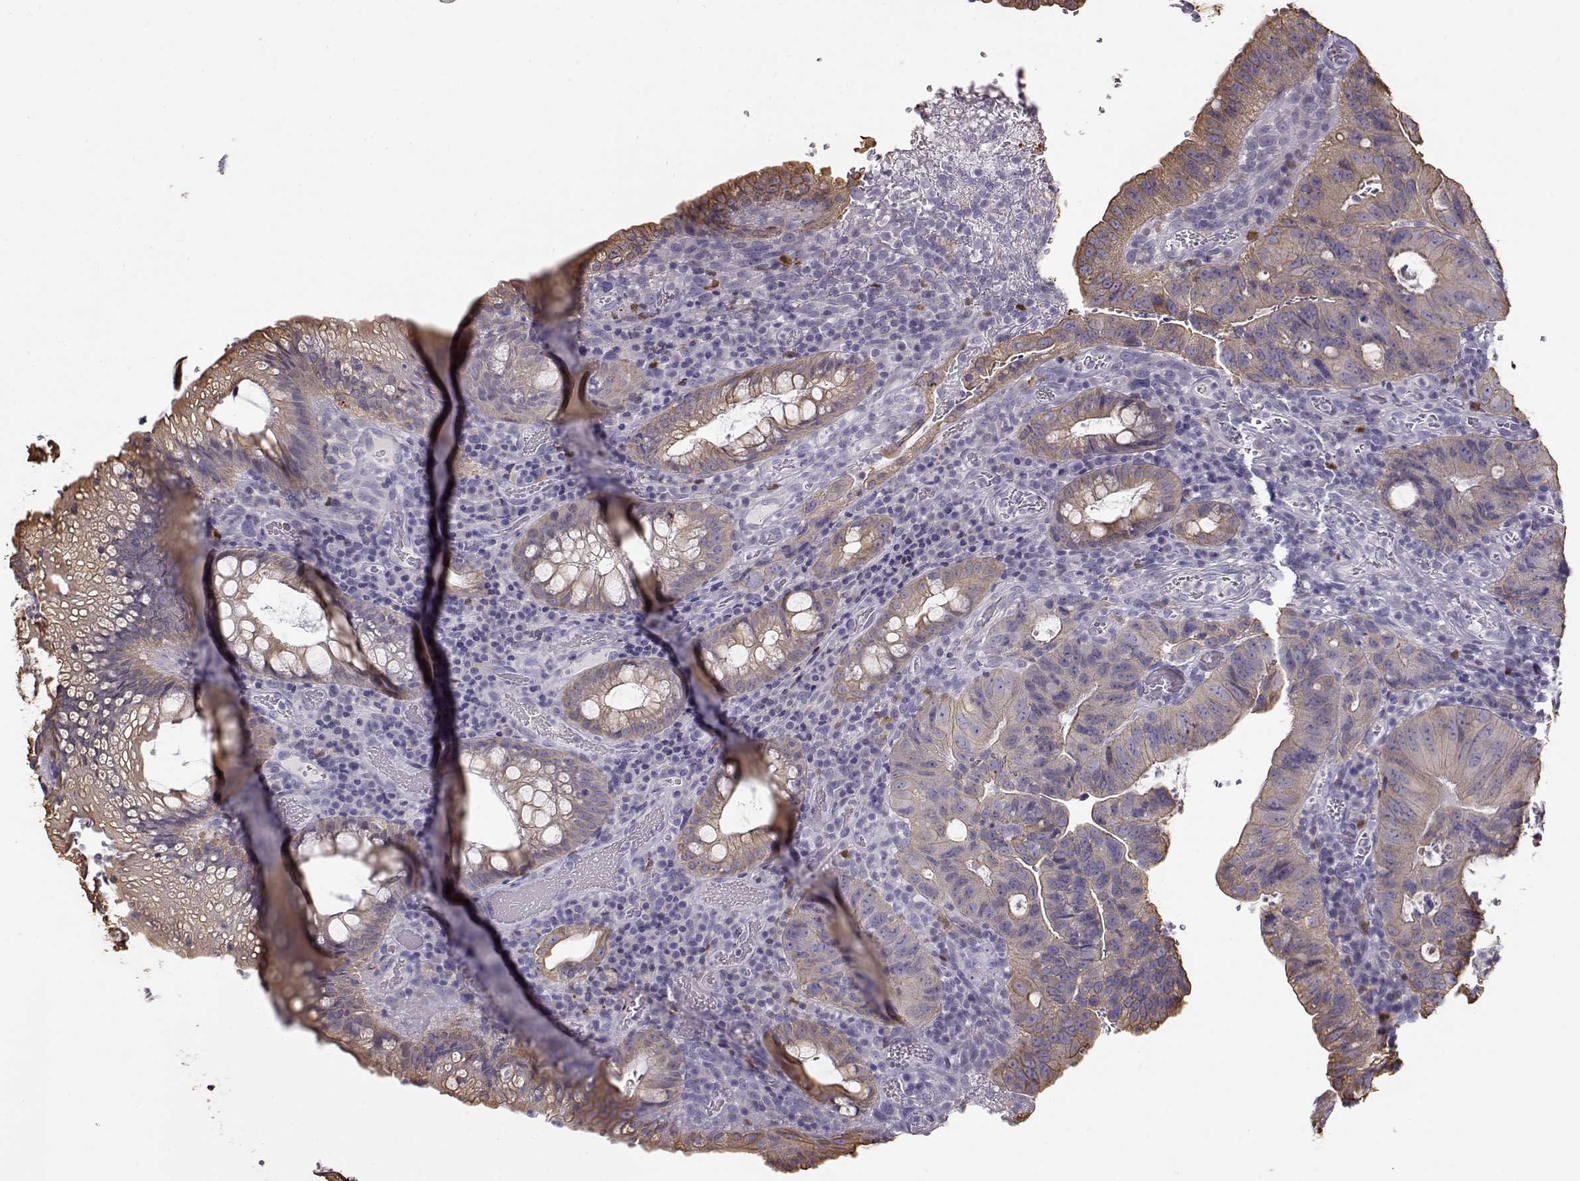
{"staining": {"intensity": "weak", "quantity": "25%-75%", "location": "cytoplasmic/membranous"}, "tissue": "colorectal cancer", "cell_type": "Tumor cells", "image_type": "cancer", "snomed": [{"axis": "morphology", "description": "Adenocarcinoma, NOS"}, {"axis": "topography", "description": "Colon"}], "caption": "Immunohistochemical staining of human colorectal cancer exhibits weak cytoplasmic/membranous protein expression in approximately 25%-75% of tumor cells.", "gene": "S100B", "patient": {"sex": "male", "age": 67}}